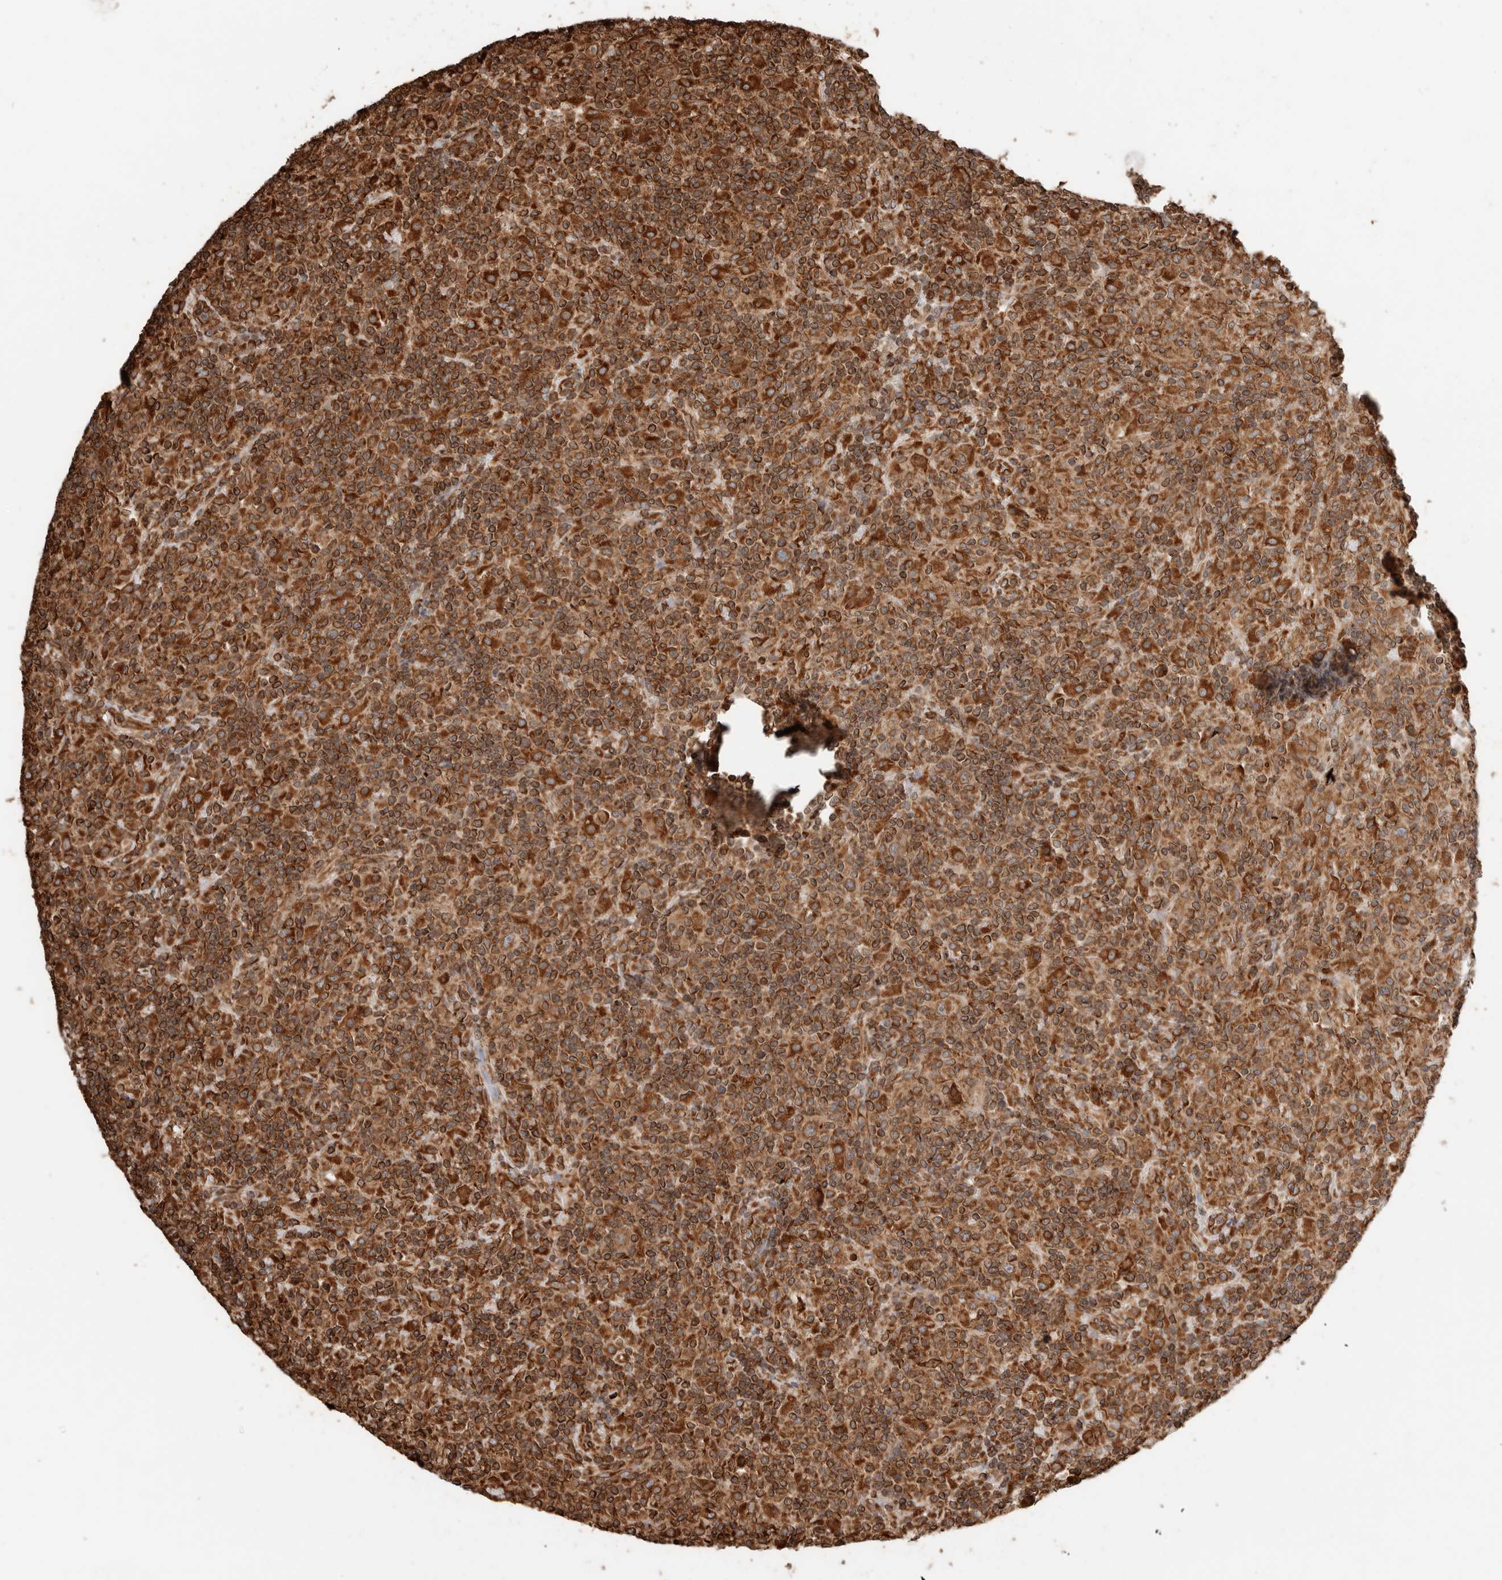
{"staining": {"intensity": "moderate", "quantity": ">75%", "location": "cytoplasmic/membranous"}, "tissue": "lymphoma", "cell_type": "Tumor cells", "image_type": "cancer", "snomed": [{"axis": "morphology", "description": "Hodgkin's disease, NOS"}, {"axis": "topography", "description": "Lymph node"}], "caption": "An immunohistochemistry histopathology image of neoplastic tissue is shown. Protein staining in brown labels moderate cytoplasmic/membranous positivity in lymphoma within tumor cells.", "gene": "ERAP2", "patient": {"sex": "male", "age": 70}}